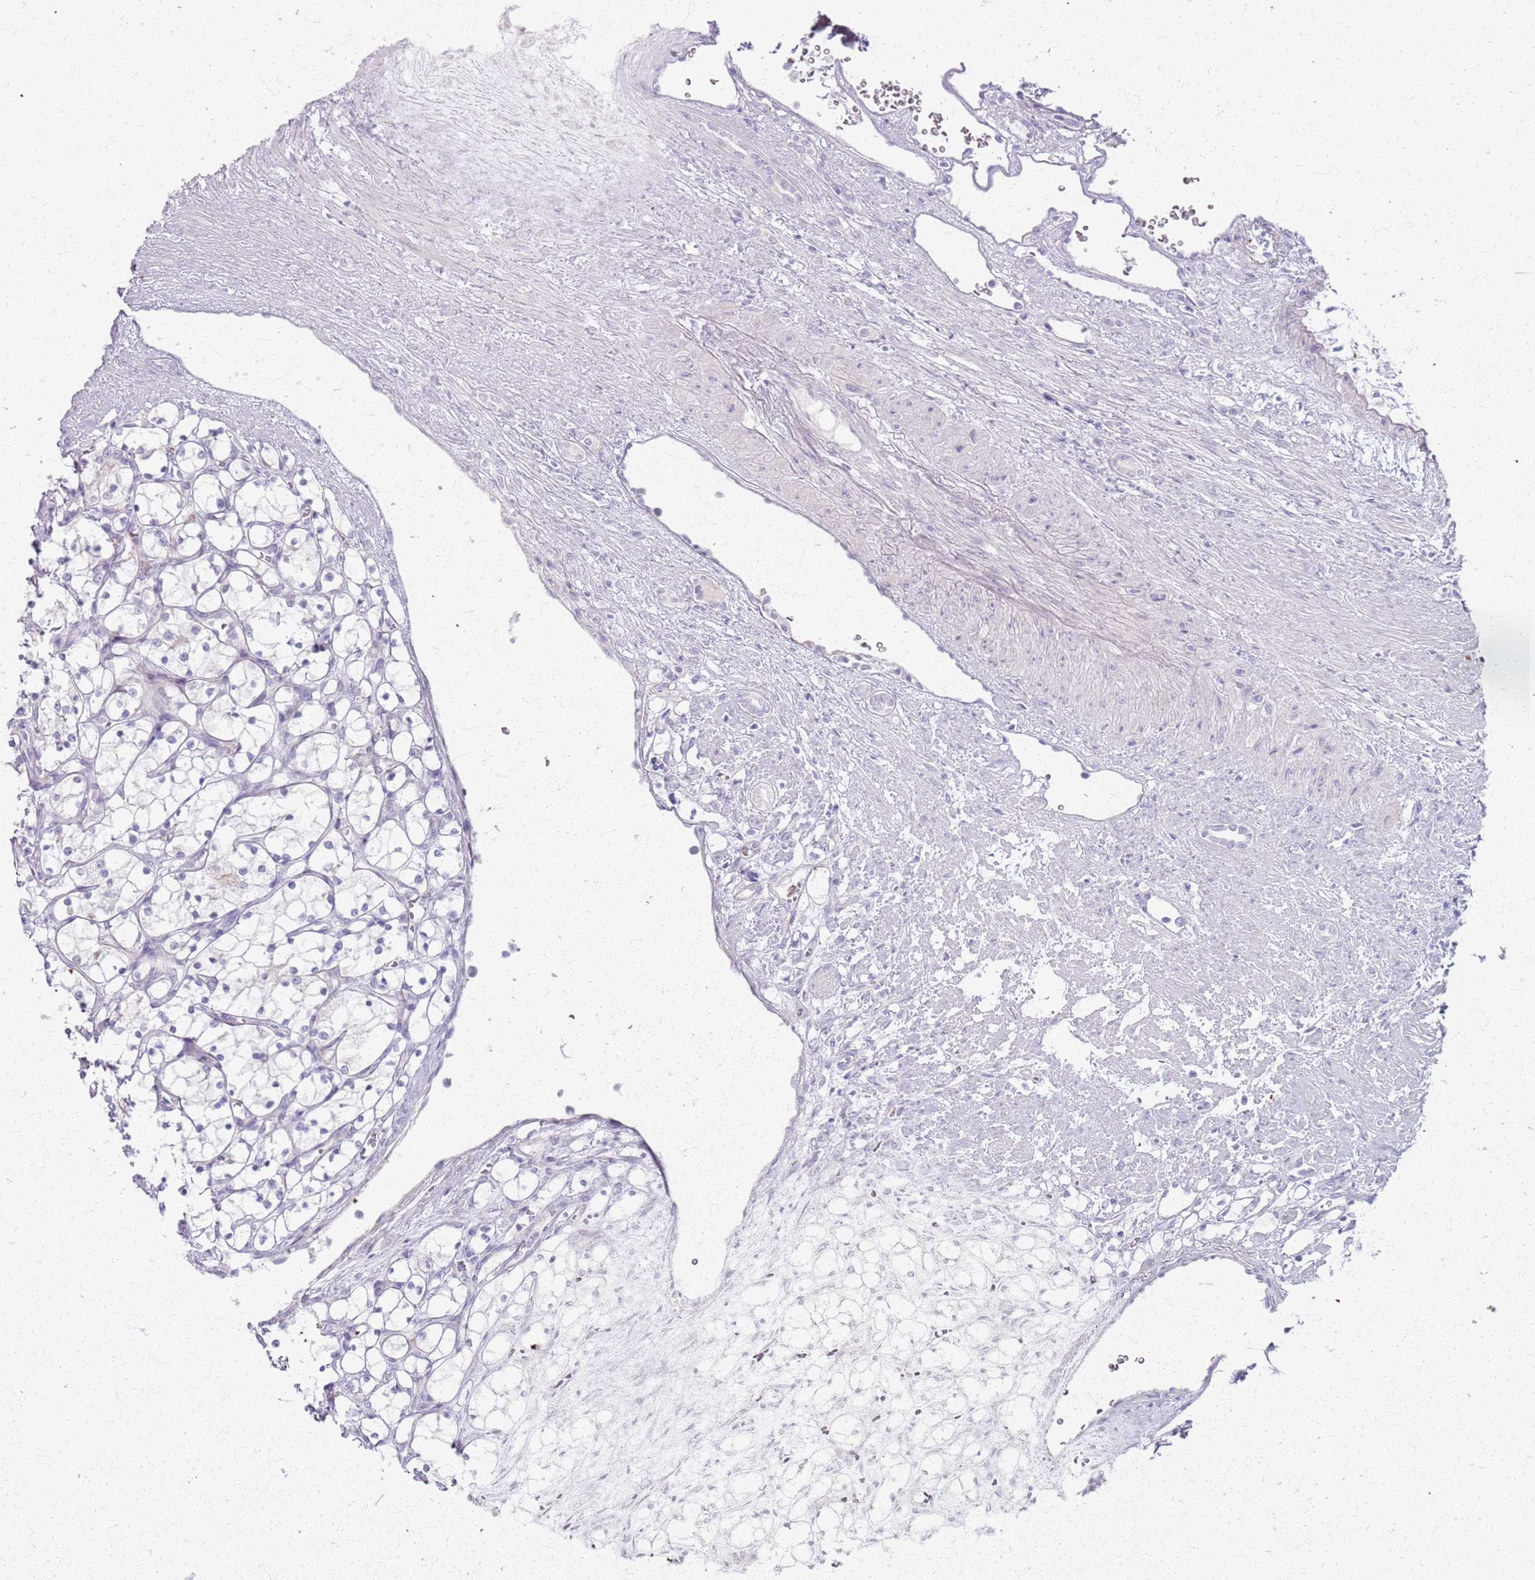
{"staining": {"intensity": "negative", "quantity": "none", "location": "none"}, "tissue": "renal cancer", "cell_type": "Tumor cells", "image_type": "cancer", "snomed": [{"axis": "morphology", "description": "Adenocarcinoma, NOS"}, {"axis": "topography", "description": "Kidney"}], "caption": "Immunohistochemistry histopathology image of human adenocarcinoma (renal) stained for a protein (brown), which displays no expression in tumor cells.", "gene": "CSRP3", "patient": {"sex": "female", "age": 69}}